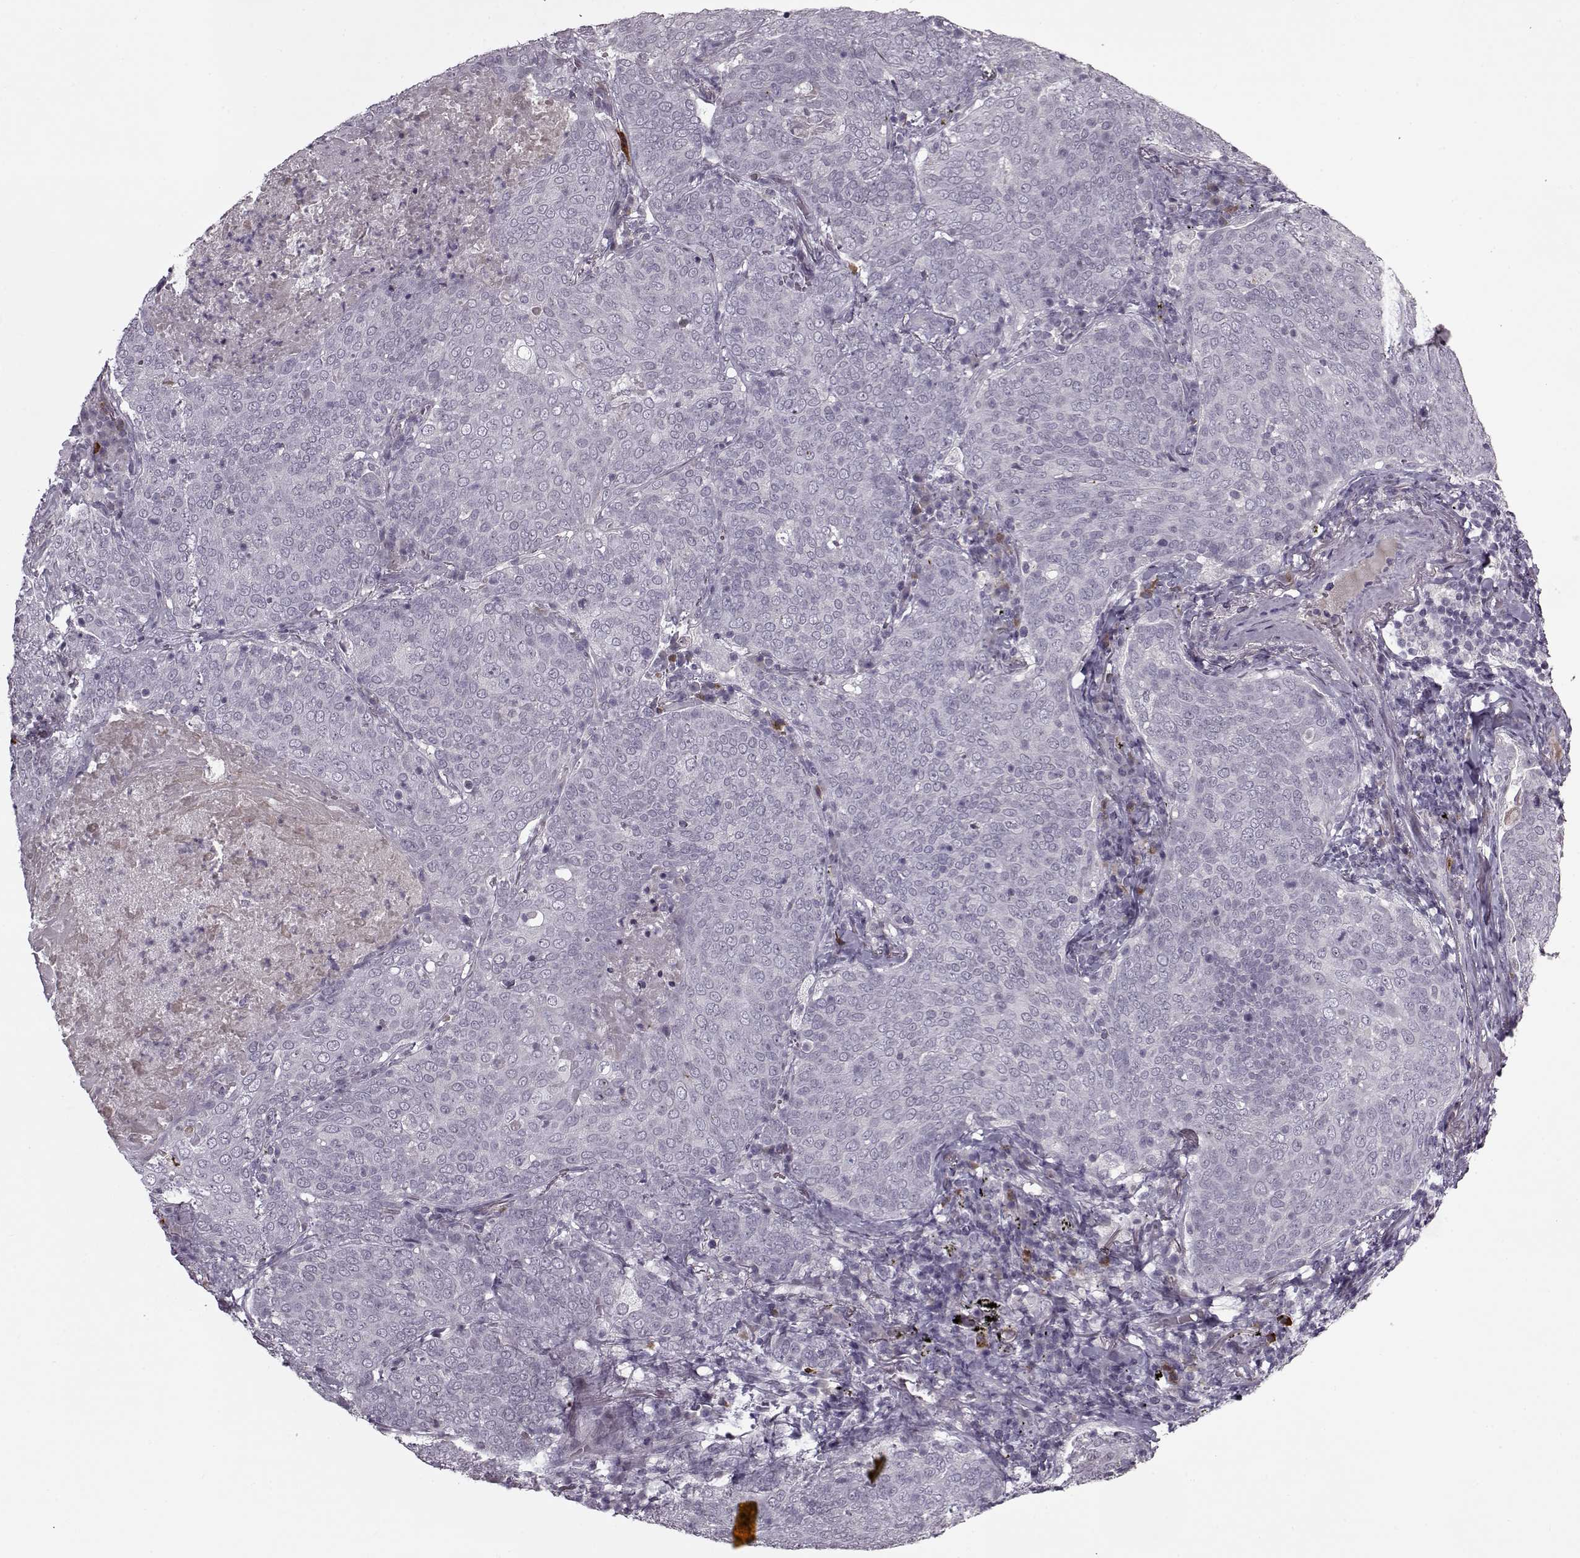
{"staining": {"intensity": "negative", "quantity": "none", "location": "none"}, "tissue": "lung cancer", "cell_type": "Tumor cells", "image_type": "cancer", "snomed": [{"axis": "morphology", "description": "Squamous cell carcinoma, NOS"}, {"axis": "topography", "description": "Lung"}], "caption": "This is an IHC photomicrograph of lung cancer (squamous cell carcinoma). There is no expression in tumor cells.", "gene": "KRT9", "patient": {"sex": "male", "age": 82}}